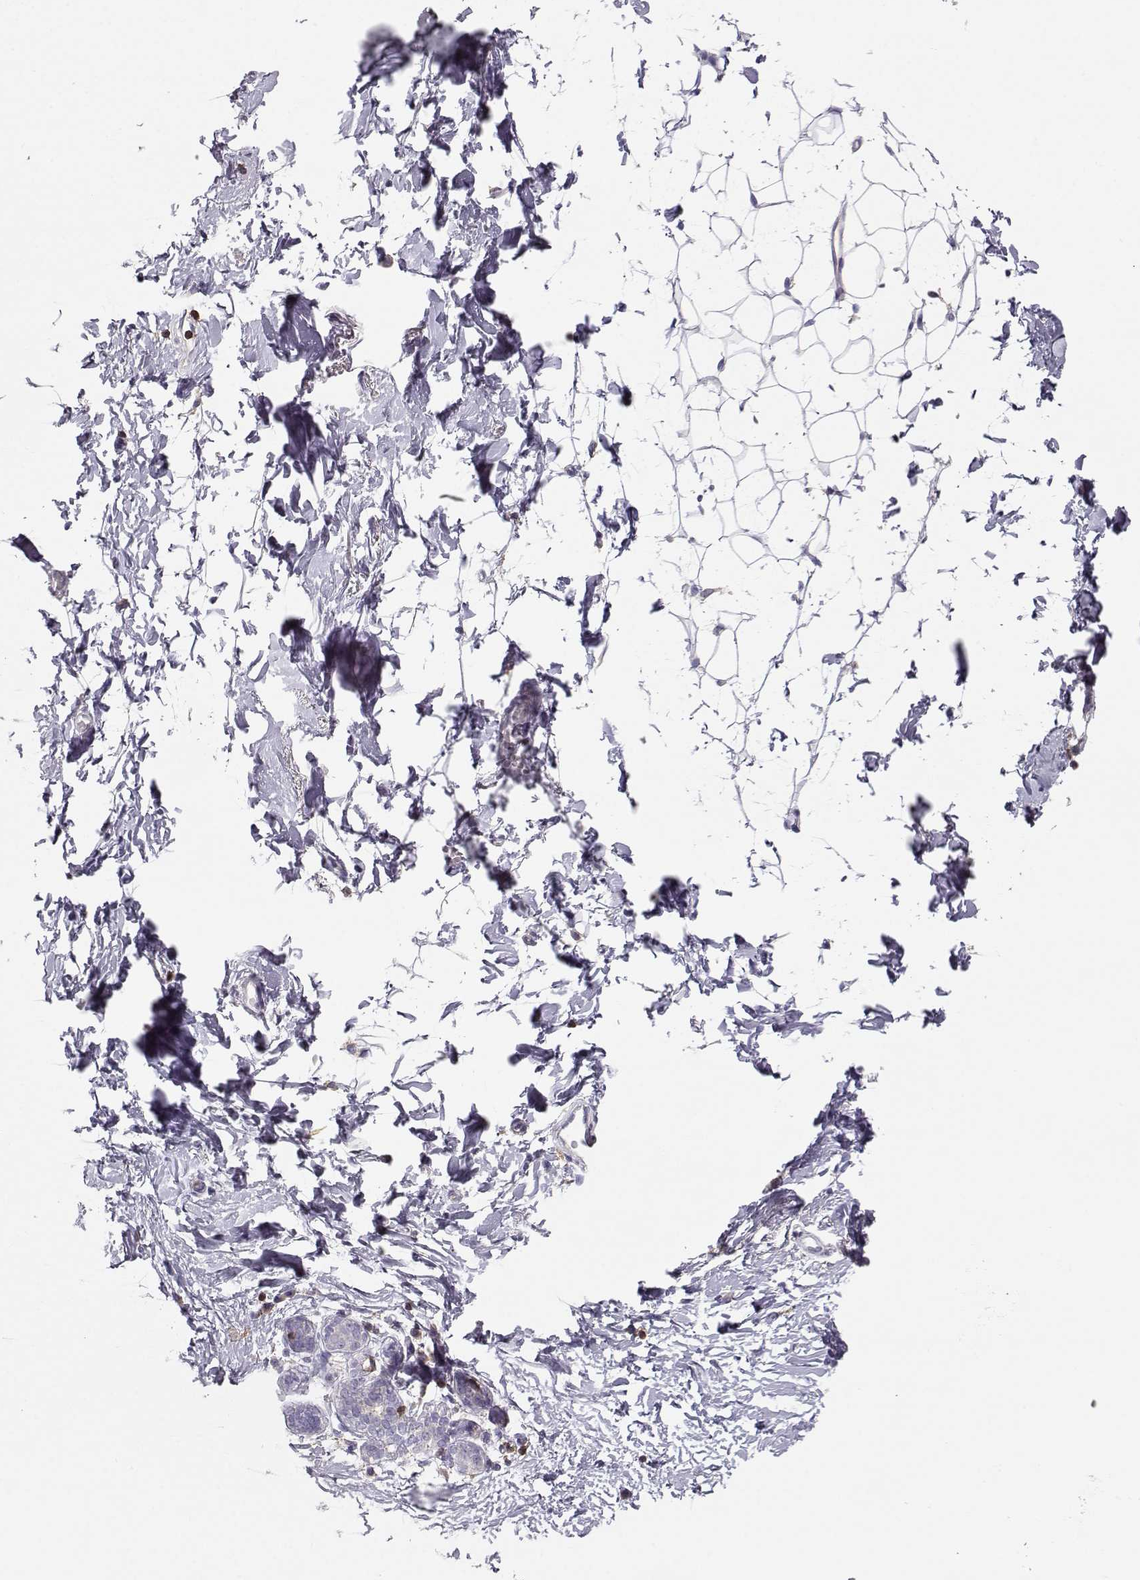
{"staining": {"intensity": "negative", "quantity": "none", "location": "none"}, "tissue": "breast", "cell_type": "Adipocytes", "image_type": "normal", "snomed": [{"axis": "morphology", "description": "Normal tissue, NOS"}, {"axis": "topography", "description": "Breast"}], "caption": "Normal breast was stained to show a protein in brown. There is no significant staining in adipocytes. Brightfield microscopy of immunohistochemistry (IHC) stained with DAB (brown) and hematoxylin (blue), captured at high magnification.", "gene": "ZBTB32", "patient": {"sex": "female", "age": 37}}